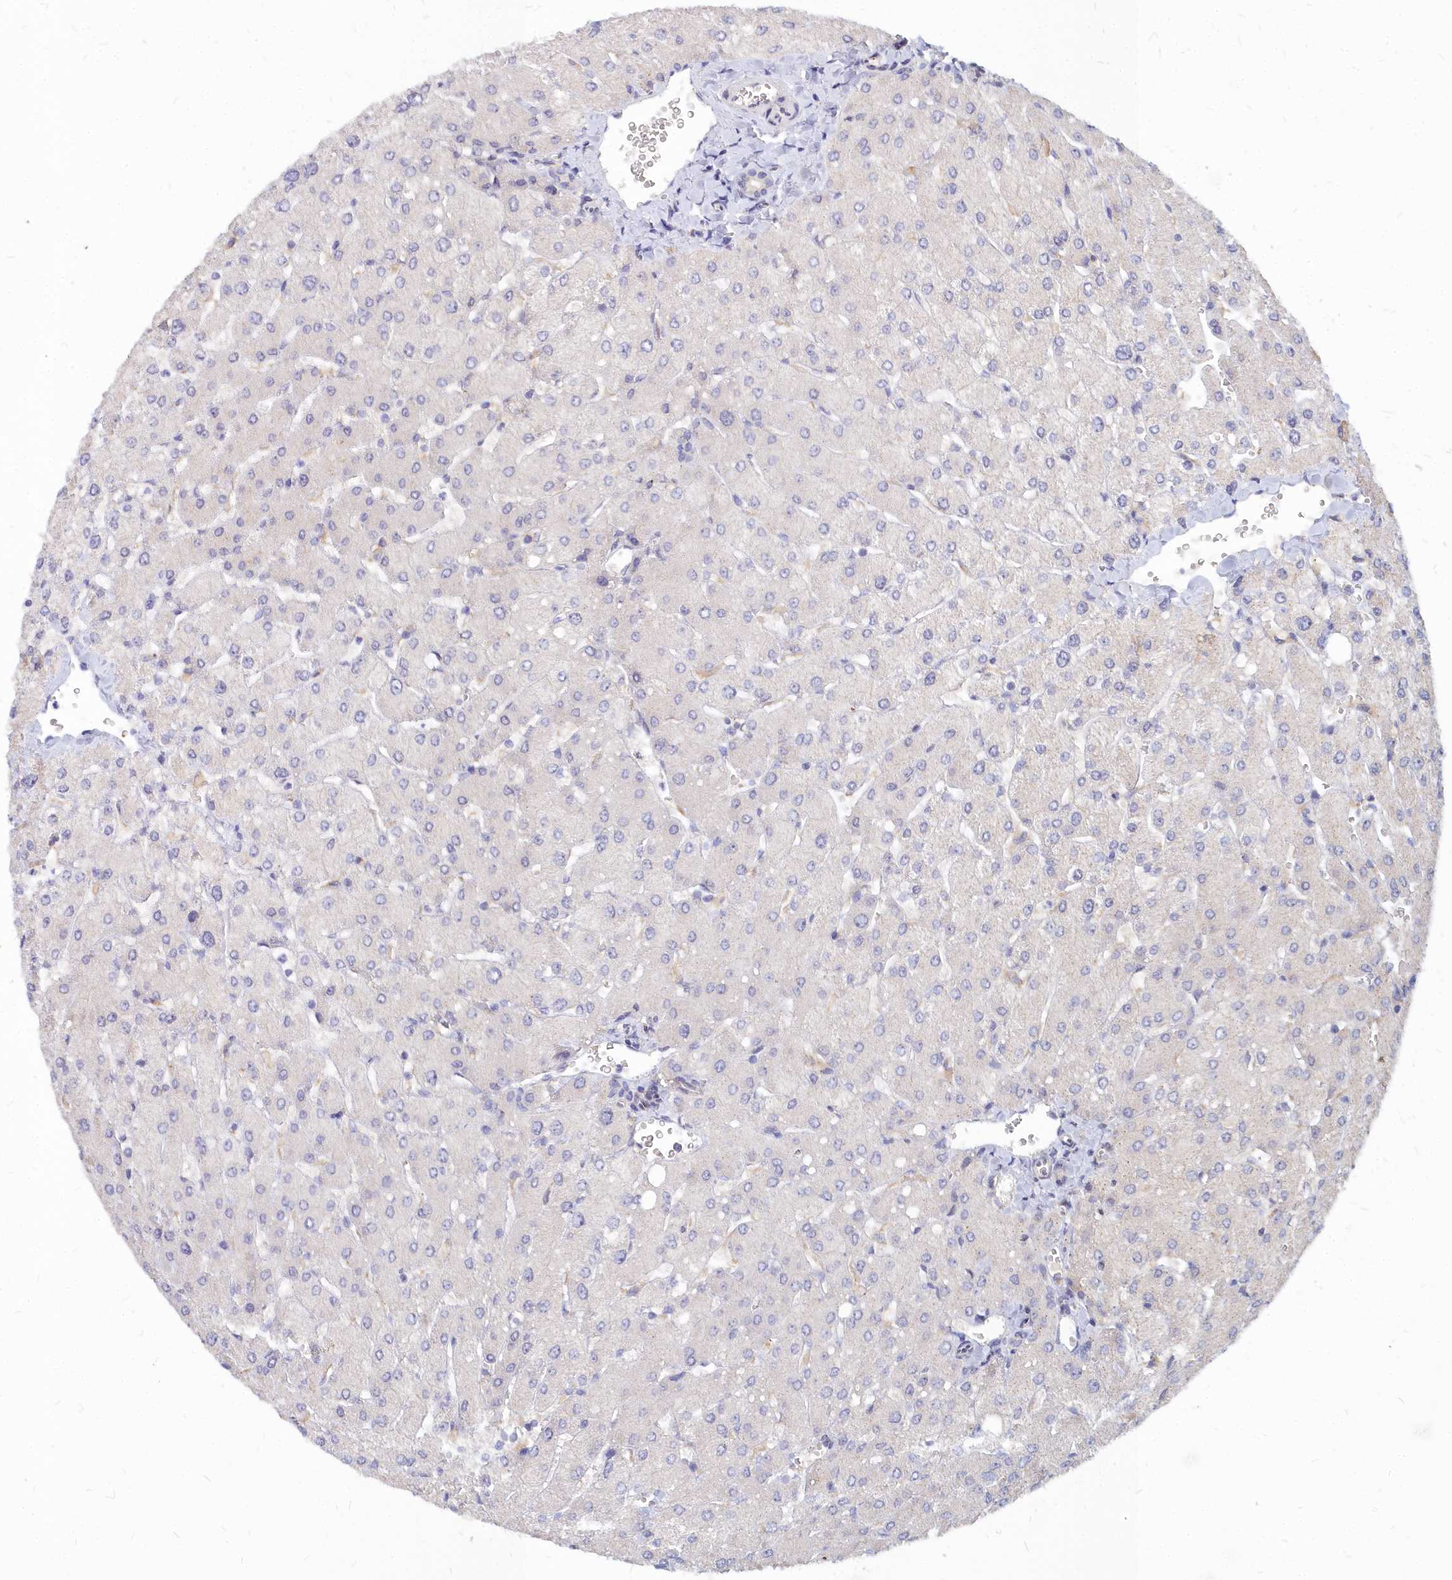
{"staining": {"intensity": "negative", "quantity": "none", "location": "none"}, "tissue": "liver", "cell_type": "Cholangiocytes", "image_type": "normal", "snomed": [{"axis": "morphology", "description": "Normal tissue, NOS"}, {"axis": "topography", "description": "Liver"}], "caption": "DAB (3,3'-diaminobenzidine) immunohistochemical staining of unremarkable human liver demonstrates no significant staining in cholangiocytes. (Brightfield microscopy of DAB immunohistochemistry at high magnification).", "gene": "NOXA1", "patient": {"sex": "male", "age": 55}}